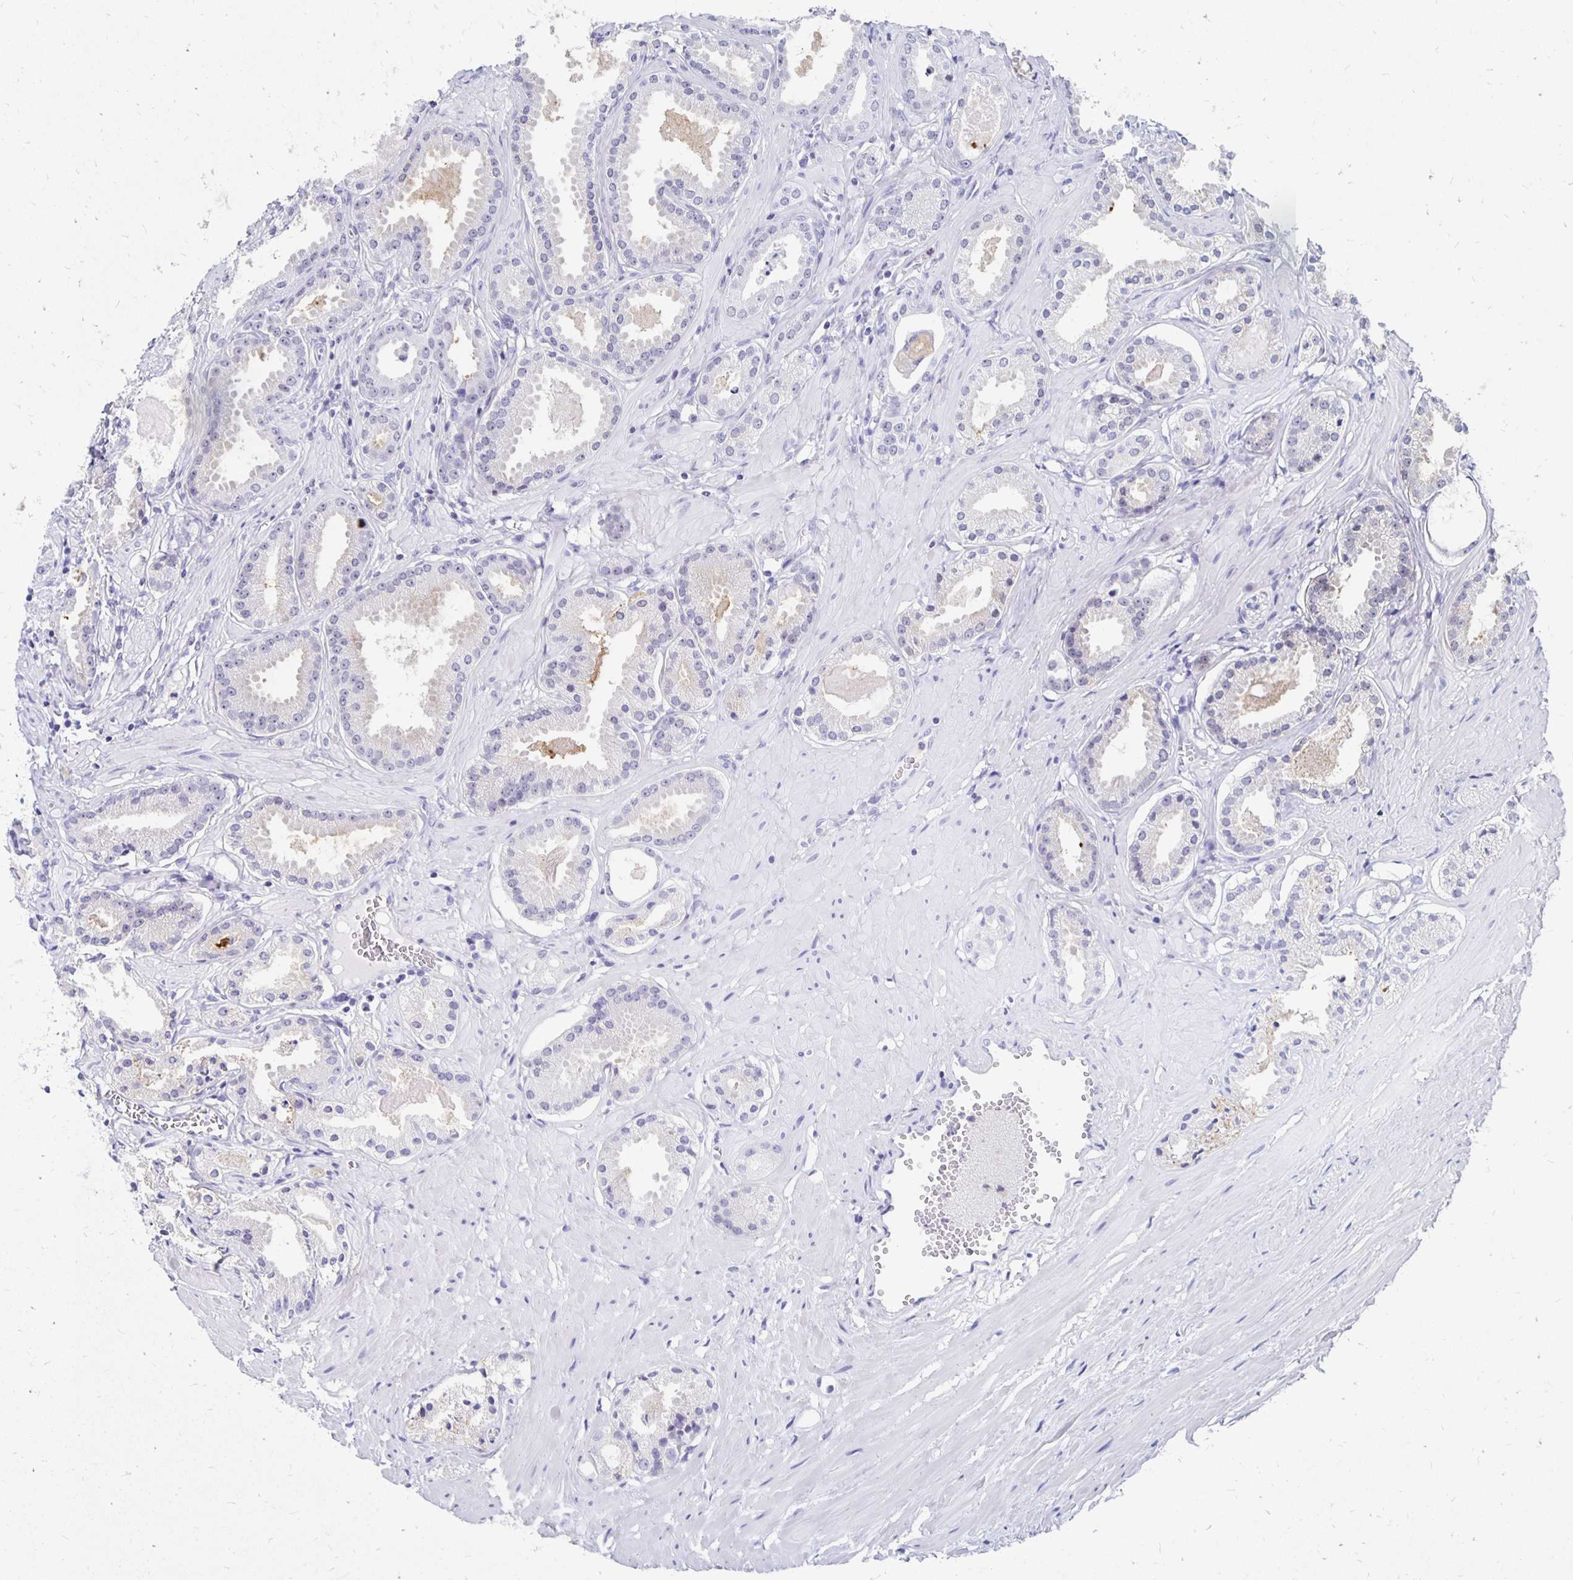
{"staining": {"intensity": "negative", "quantity": "none", "location": "none"}, "tissue": "prostate cancer", "cell_type": "Tumor cells", "image_type": "cancer", "snomed": [{"axis": "morphology", "description": "Adenocarcinoma, NOS"}, {"axis": "morphology", "description": "Adenocarcinoma, Low grade"}, {"axis": "topography", "description": "Prostate"}], "caption": "This is an immunohistochemistry (IHC) photomicrograph of prostate cancer. There is no positivity in tumor cells.", "gene": "SYT2", "patient": {"sex": "male", "age": 64}}